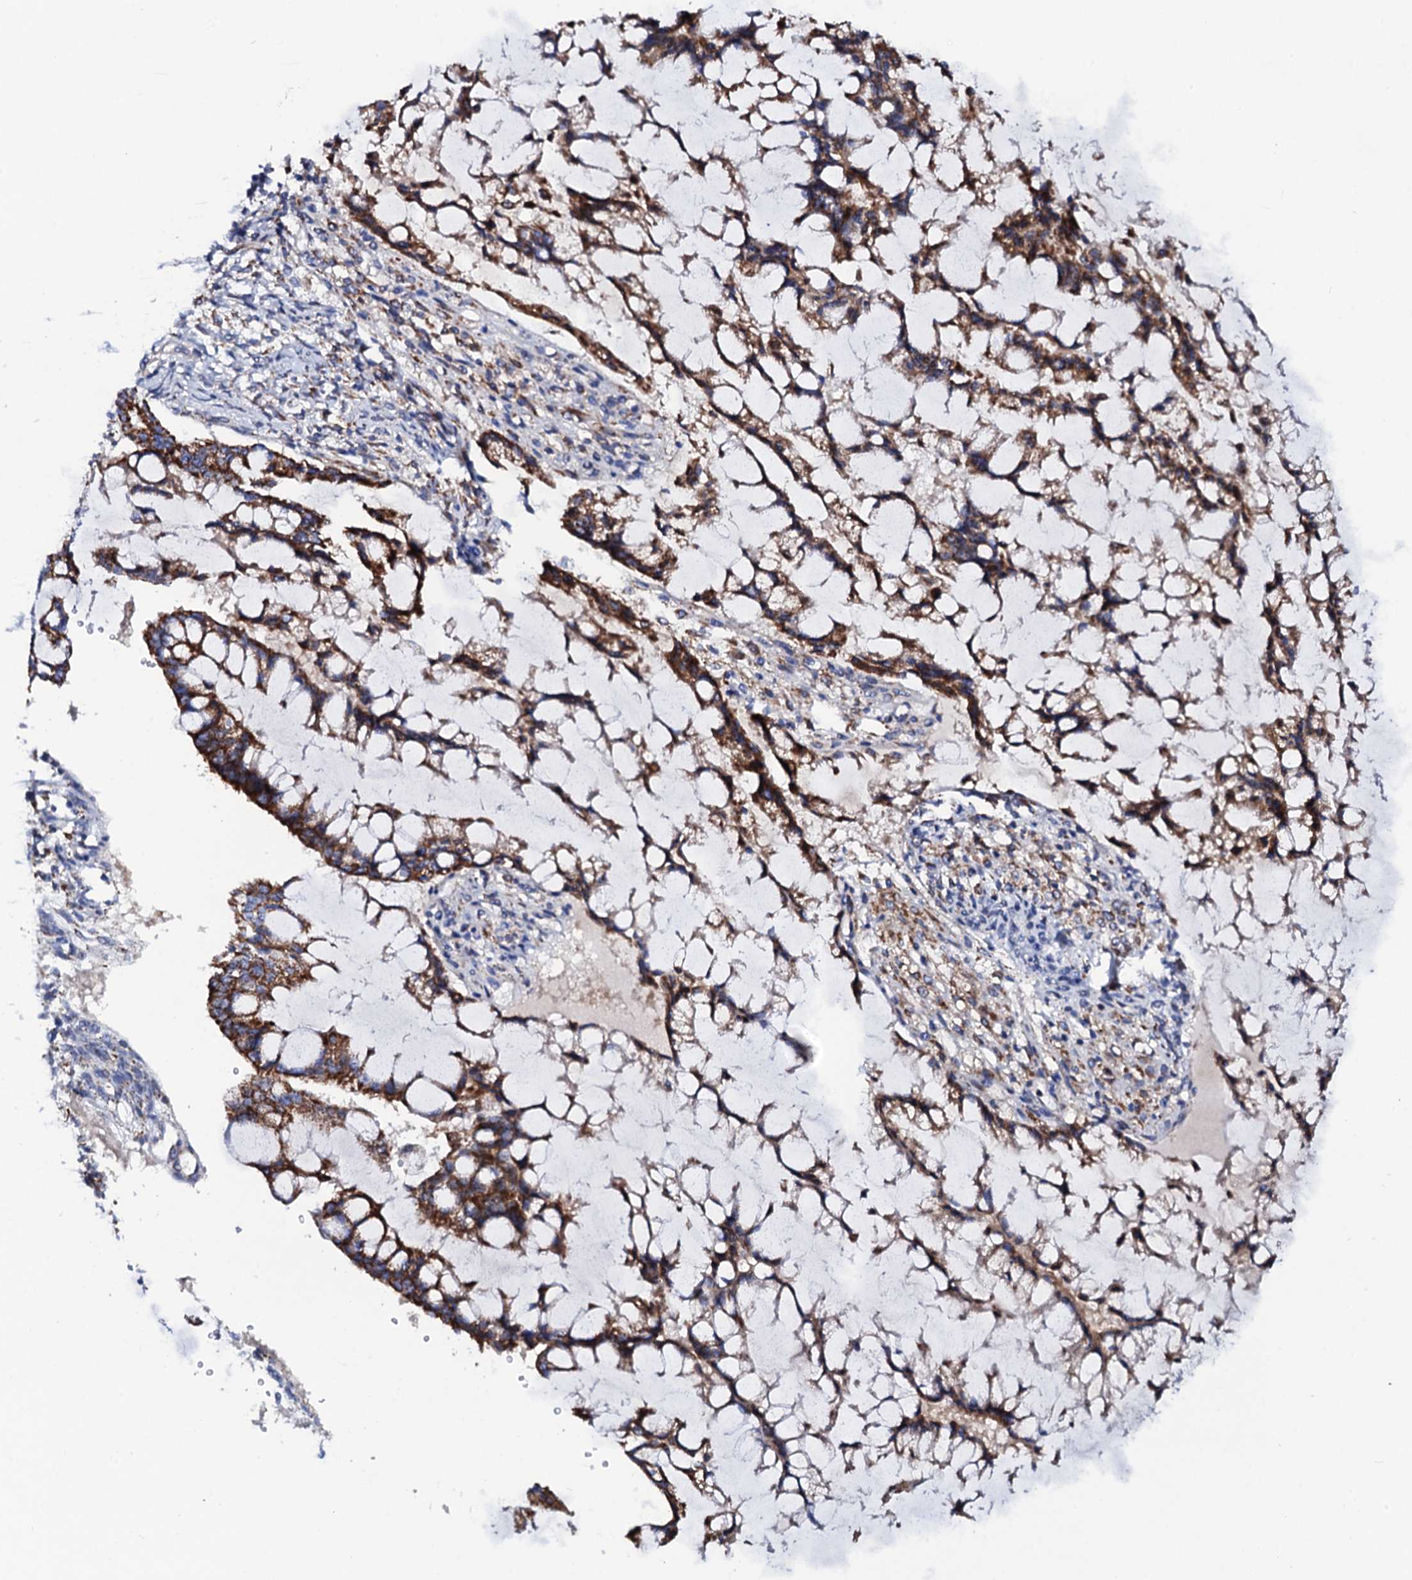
{"staining": {"intensity": "moderate", "quantity": ">75%", "location": "cytoplasmic/membranous"}, "tissue": "ovarian cancer", "cell_type": "Tumor cells", "image_type": "cancer", "snomed": [{"axis": "morphology", "description": "Cystadenocarcinoma, mucinous, NOS"}, {"axis": "topography", "description": "Ovary"}], "caption": "Human ovarian cancer stained with a protein marker displays moderate staining in tumor cells.", "gene": "PTCD3", "patient": {"sex": "female", "age": 73}}